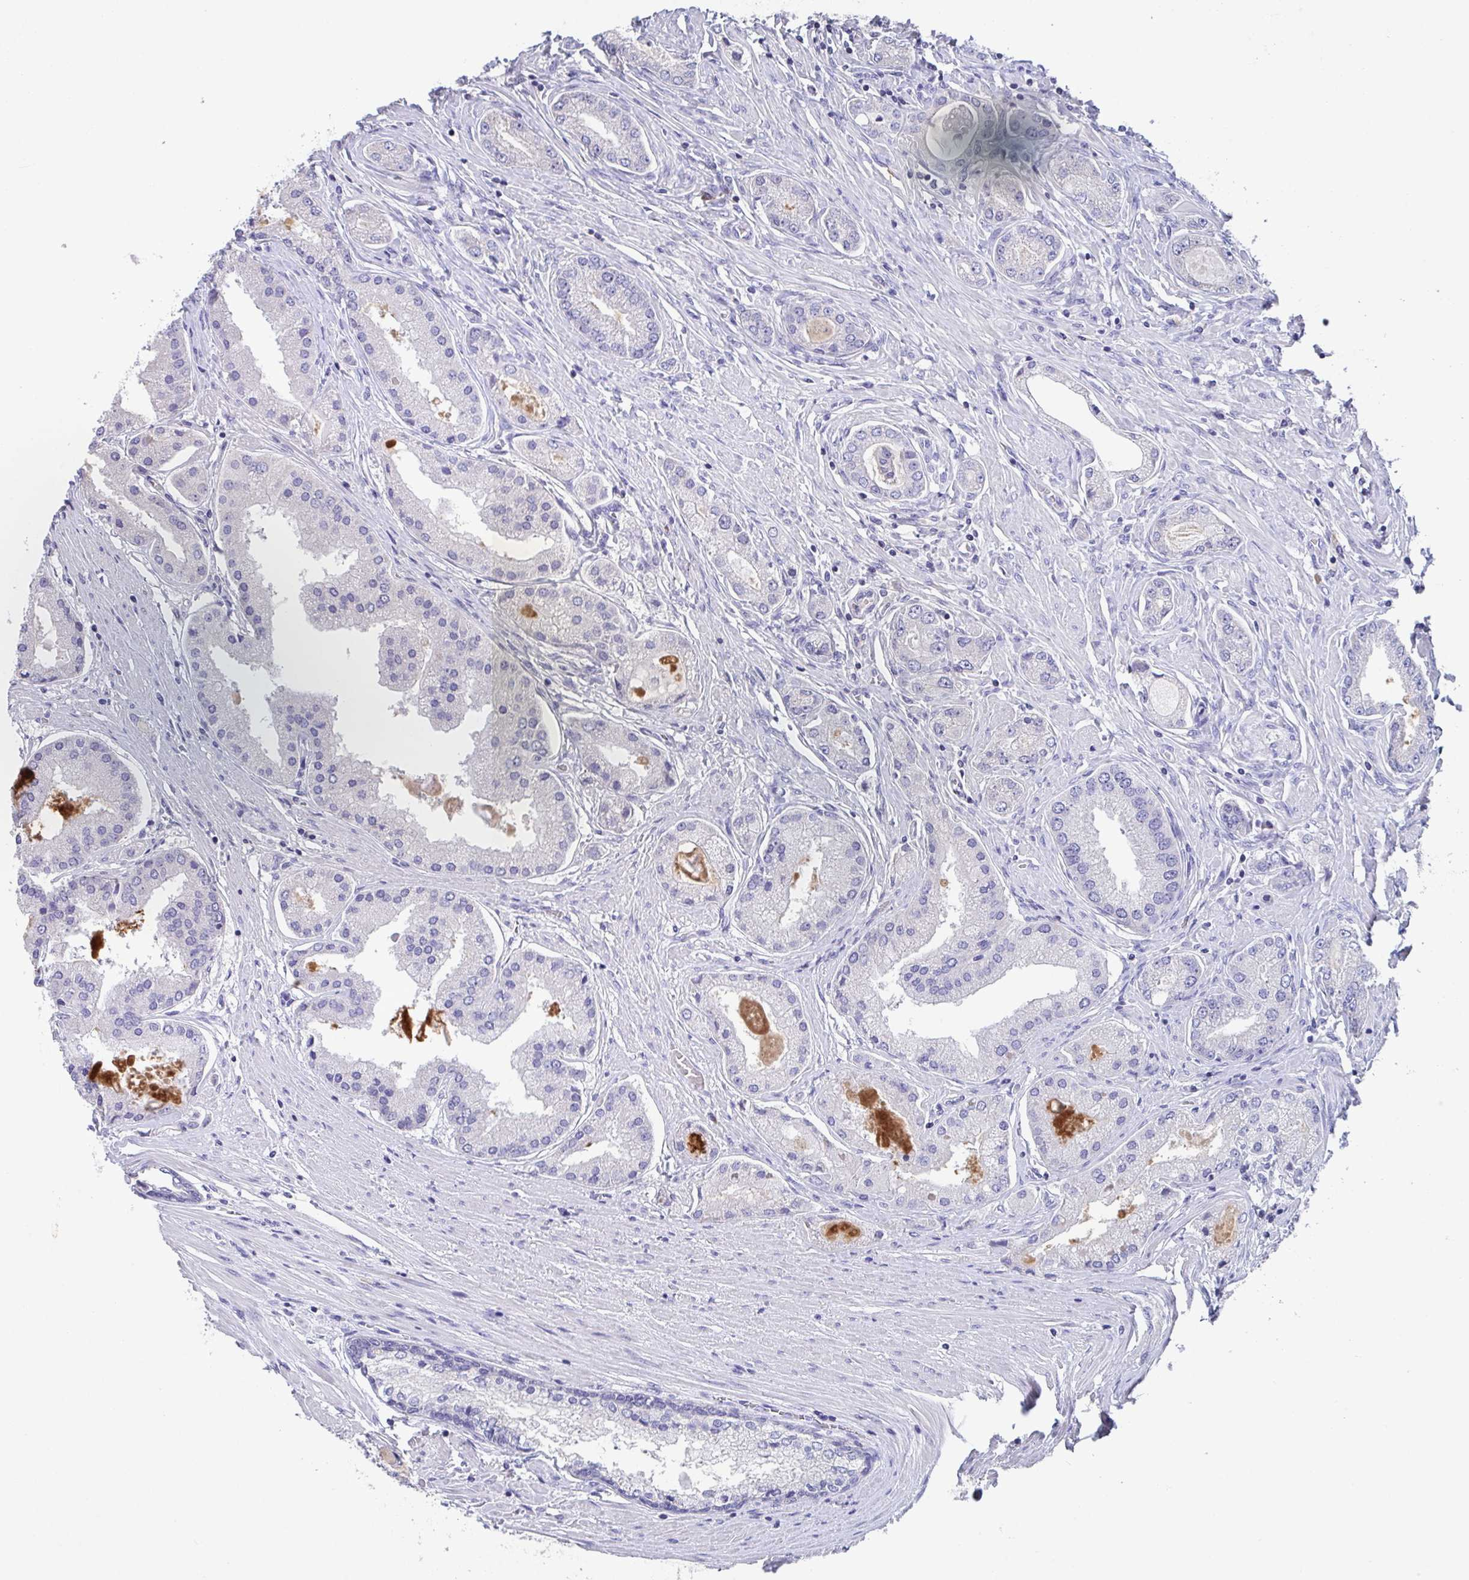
{"staining": {"intensity": "negative", "quantity": "none", "location": "none"}, "tissue": "prostate cancer", "cell_type": "Tumor cells", "image_type": "cancer", "snomed": [{"axis": "morphology", "description": "Adenocarcinoma, High grade"}, {"axis": "topography", "description": "Prostate"}], "caption": "DAB (3,3'-diaminobenzidine) immunohistochemical staining of adenocarcinoma (high-grade) (prostate) exhibits no significant expression in tumor cells.", "gene": "LRRC58", "patient": {"sex": "male", "age": 67}}